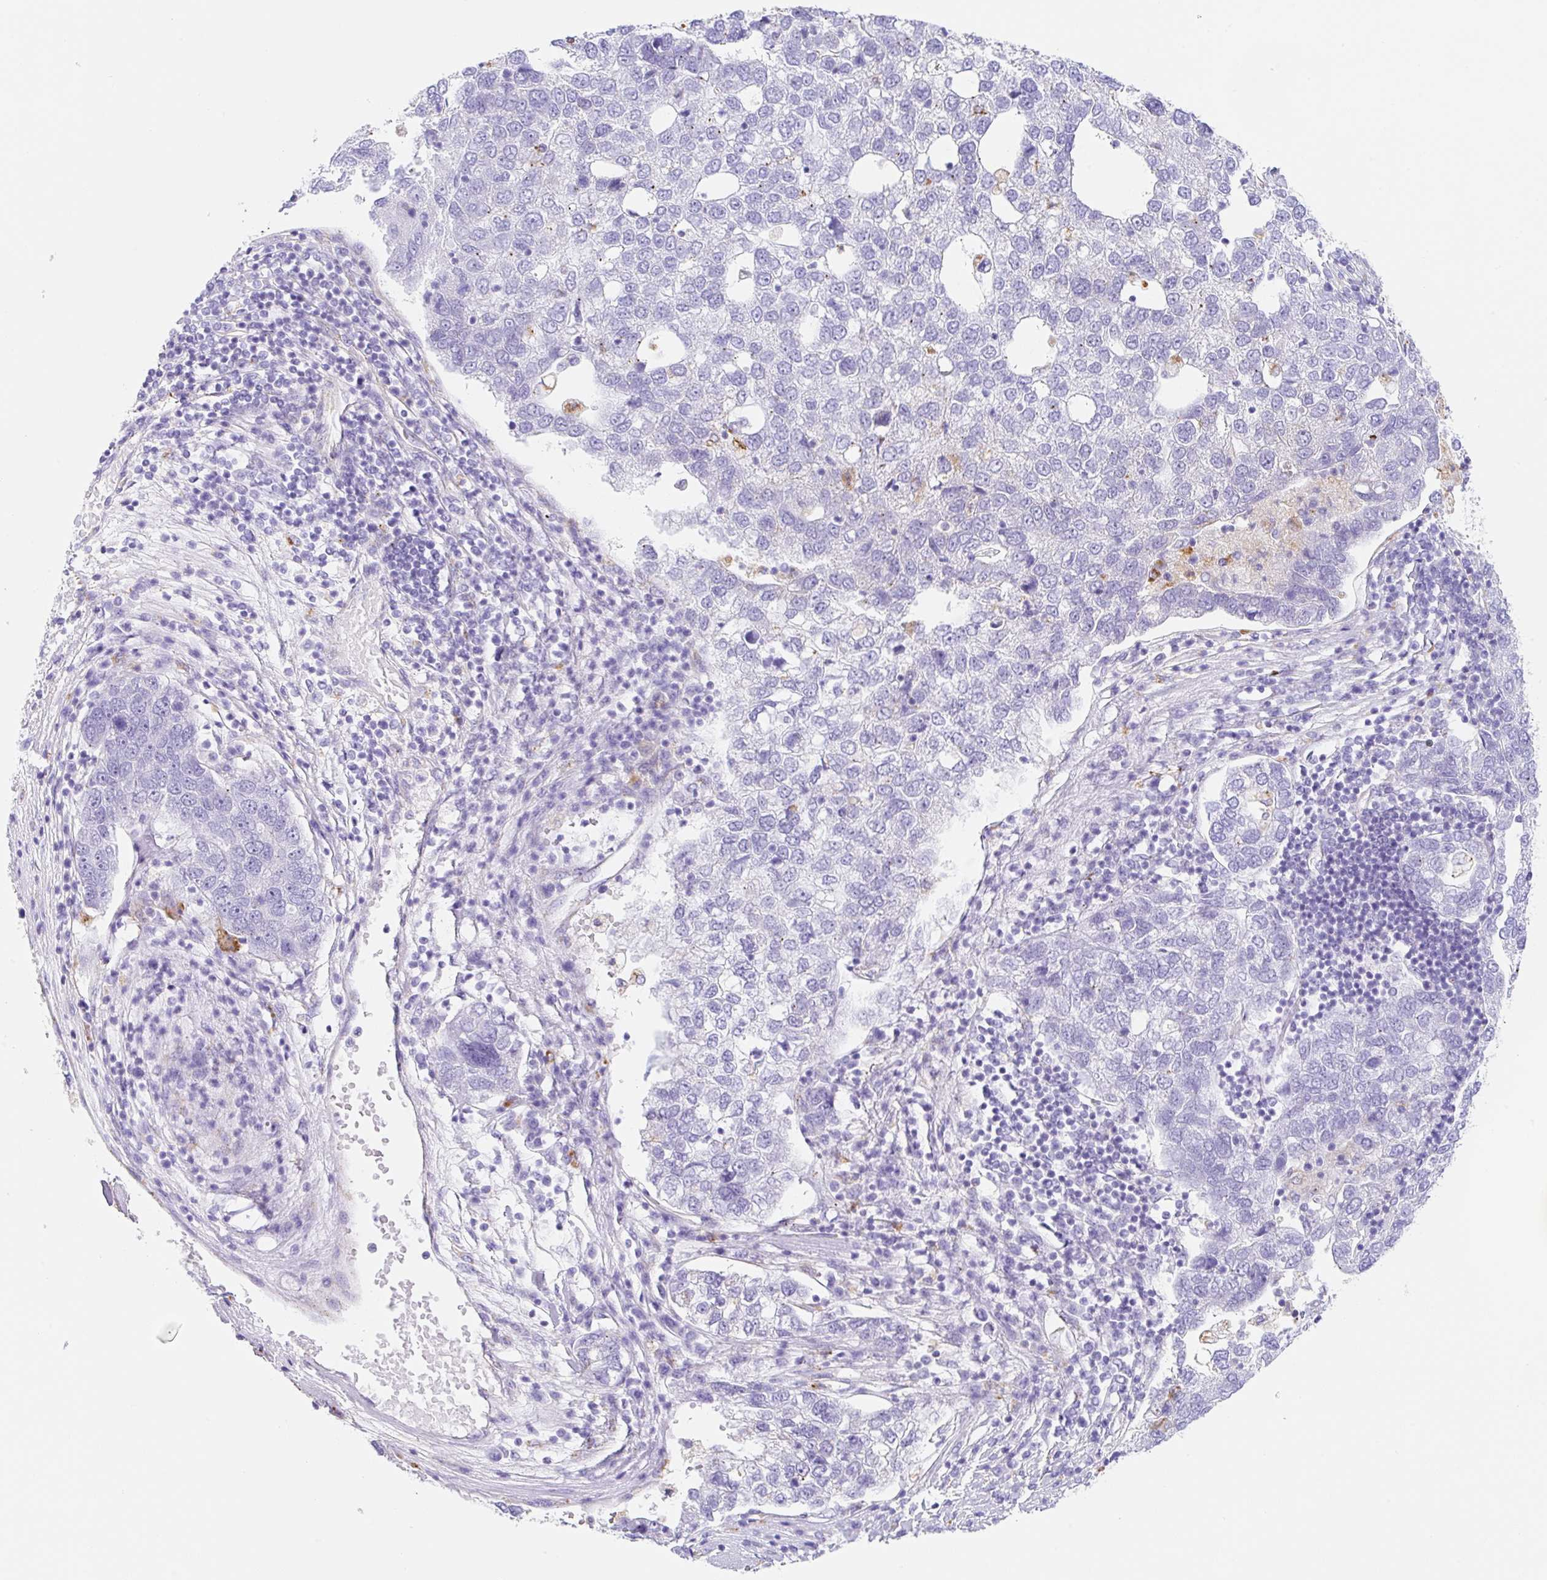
{"staining": {"intensity": "negative", "quantity": "none", "location": "none"}, "tissue": "pancreatic cancer", "cell_type": "Tumor cells", "image_type": "cancer", "snomed": [{"axis": "morphology", "description": "Adenocarcinoma, NOS"}, {"axis": "topography", "description": "Pancreas"}], "caption": "High power microscopy histopathology image of an immunohistochemistry micrograph of pancreatic cancer, revealing no significant expression in tumor cells. (Stains: DAB (3,3'-diaminobenzidine) IHC with hematoxylin counter stain, Microscopy: brightfield microscopy at high magnification).", "gene": "DKK4", "patient": {"sex": "female", "age": 61}}